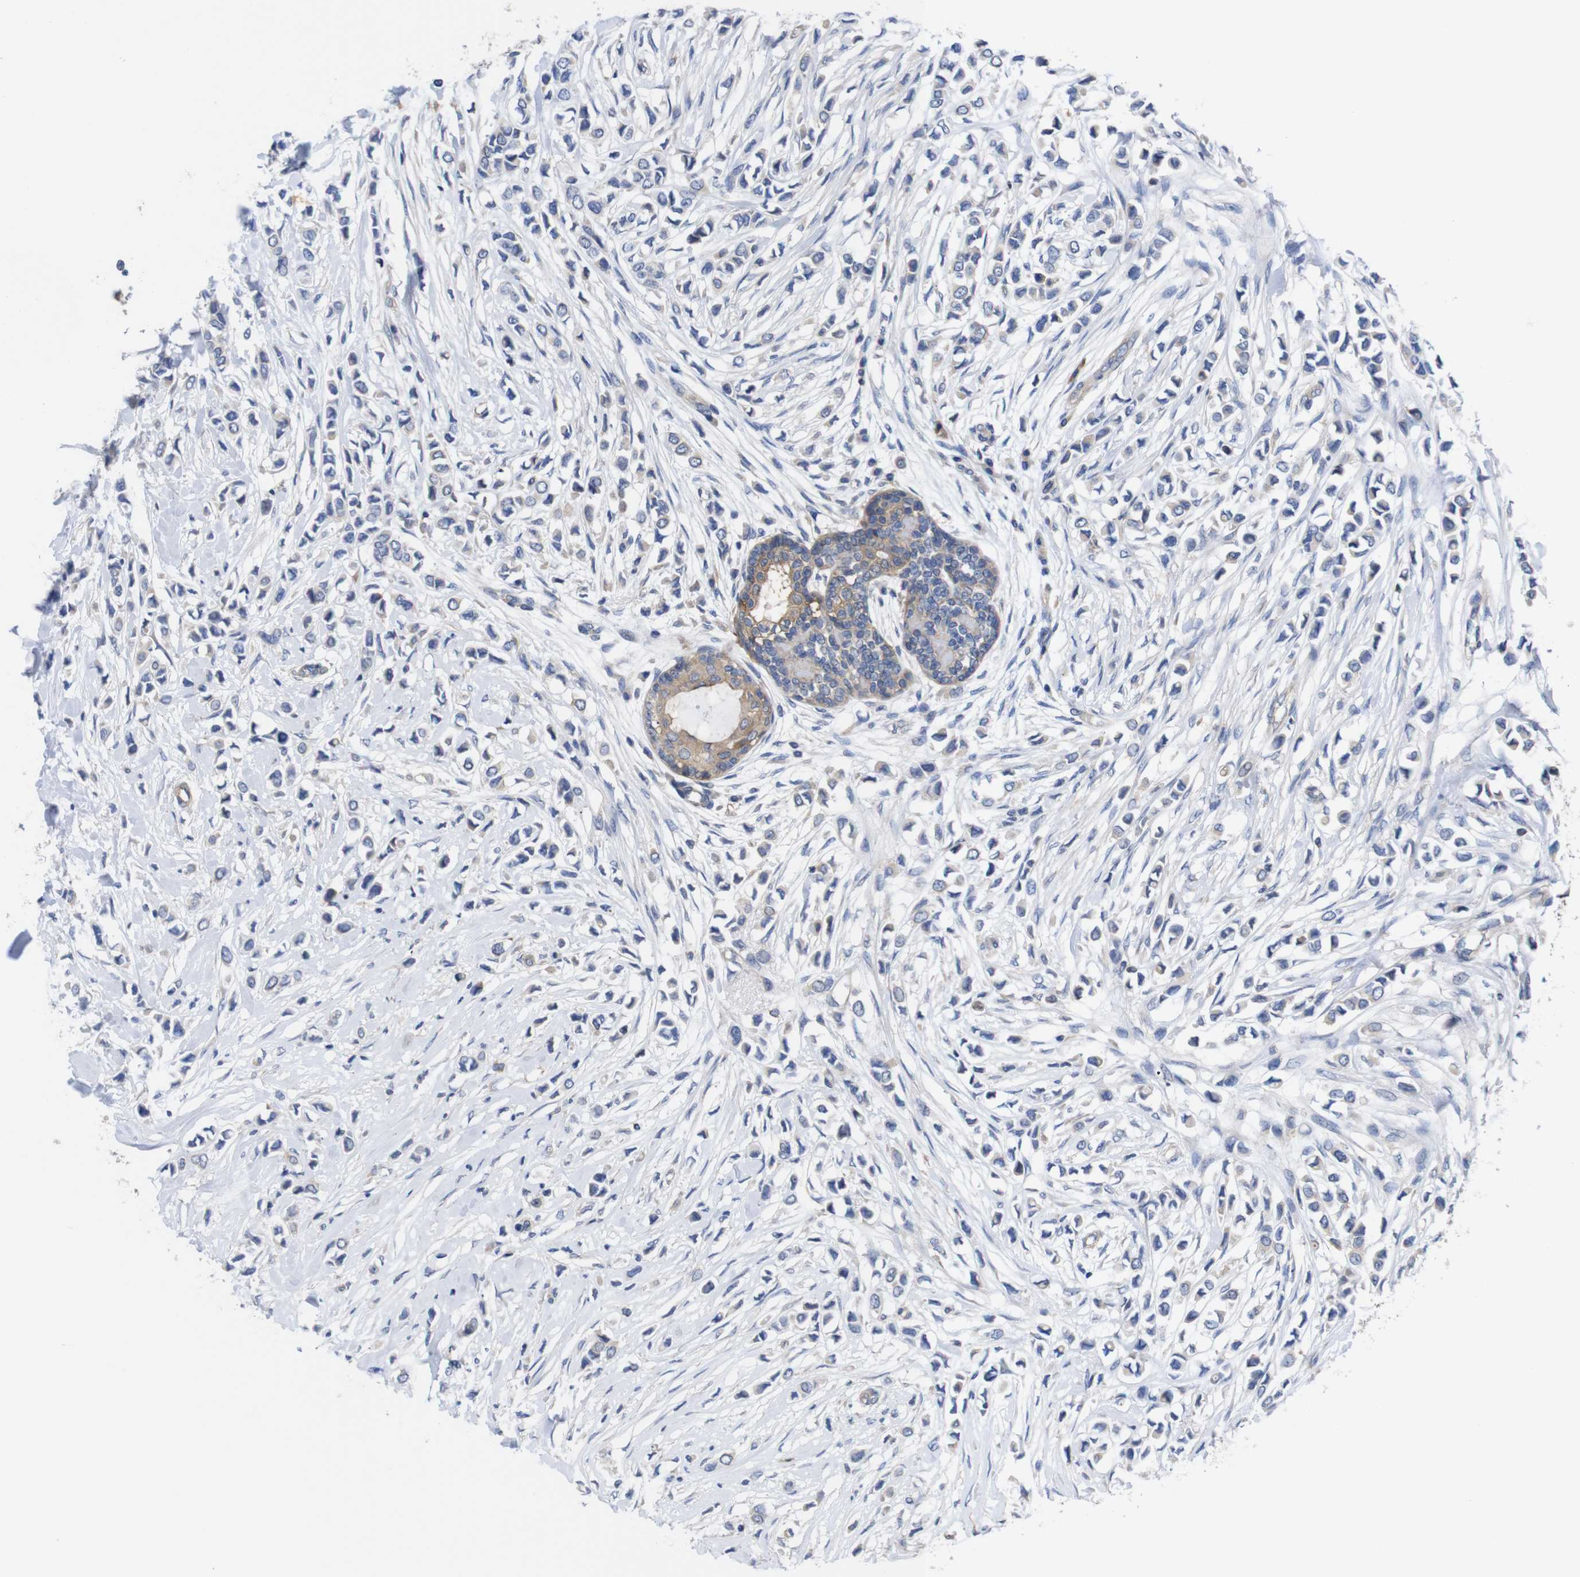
{"staining": {"intensity": "negative", "quantity": "none", "location": "none"}, "tissue": "breast cancer", "cell_type": "Tumor cells", "image_type": "cancer", "snomed": [{"axis": "morphology", "description": "Lobular carcinoma"}, {"axis": "topography", "description": "Breast"}], "caption": "This is an IHC micrograph of human lobular carcinoma (breast). There is no positivity in tumor cells.", "gene": "USH1C", "patient": {"sex": "female", "age": 51}}